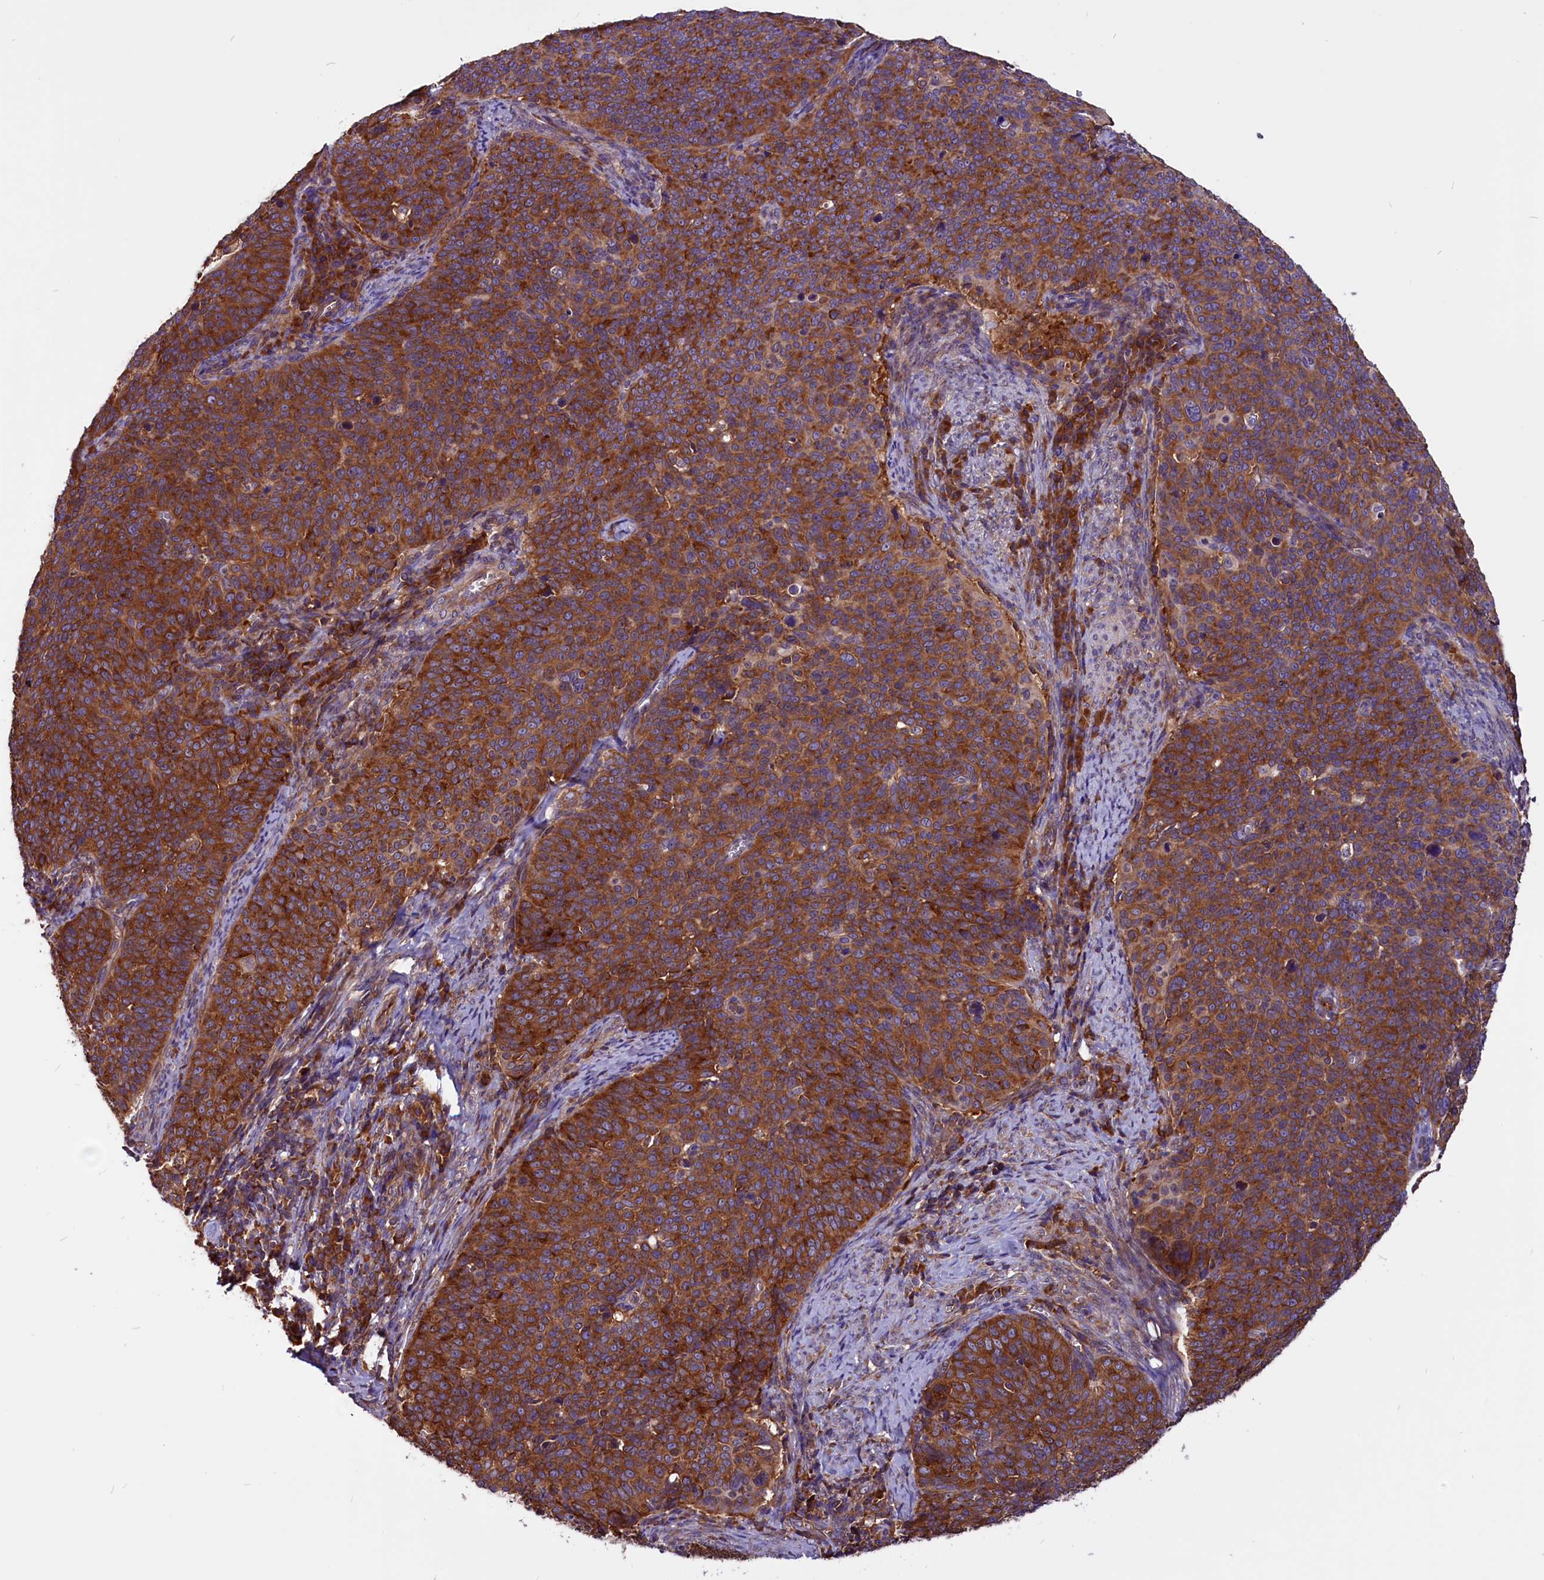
{"staining": {"intensity": "strong", "quantity": ">75%", "location": "cytoplasmic/membranous"}, "tissue": "cervical cancer", "cell_type": "Tumor cells", "image_type": "cancer", "snomed": [{"axis": "morphology", "description": "Normal tissue, NOS"}, {"axis": "morphology", "description": "Squamous cell carcinoma, NOS"}, {"axis": "topography", "description": "Cervix"}], "caption": "Immunohistochemical staining of cervical squamous cell carcinoma shows high levels of strong cytoplasmic/membranous protein expression in about >75% of tumor cells. Immunohistochemistry (ihc) stains the protein of interest in brown and the nuclei are stained blue.", "gene": "EIF3G", "patient": {"sex": "female", "age": 39}}